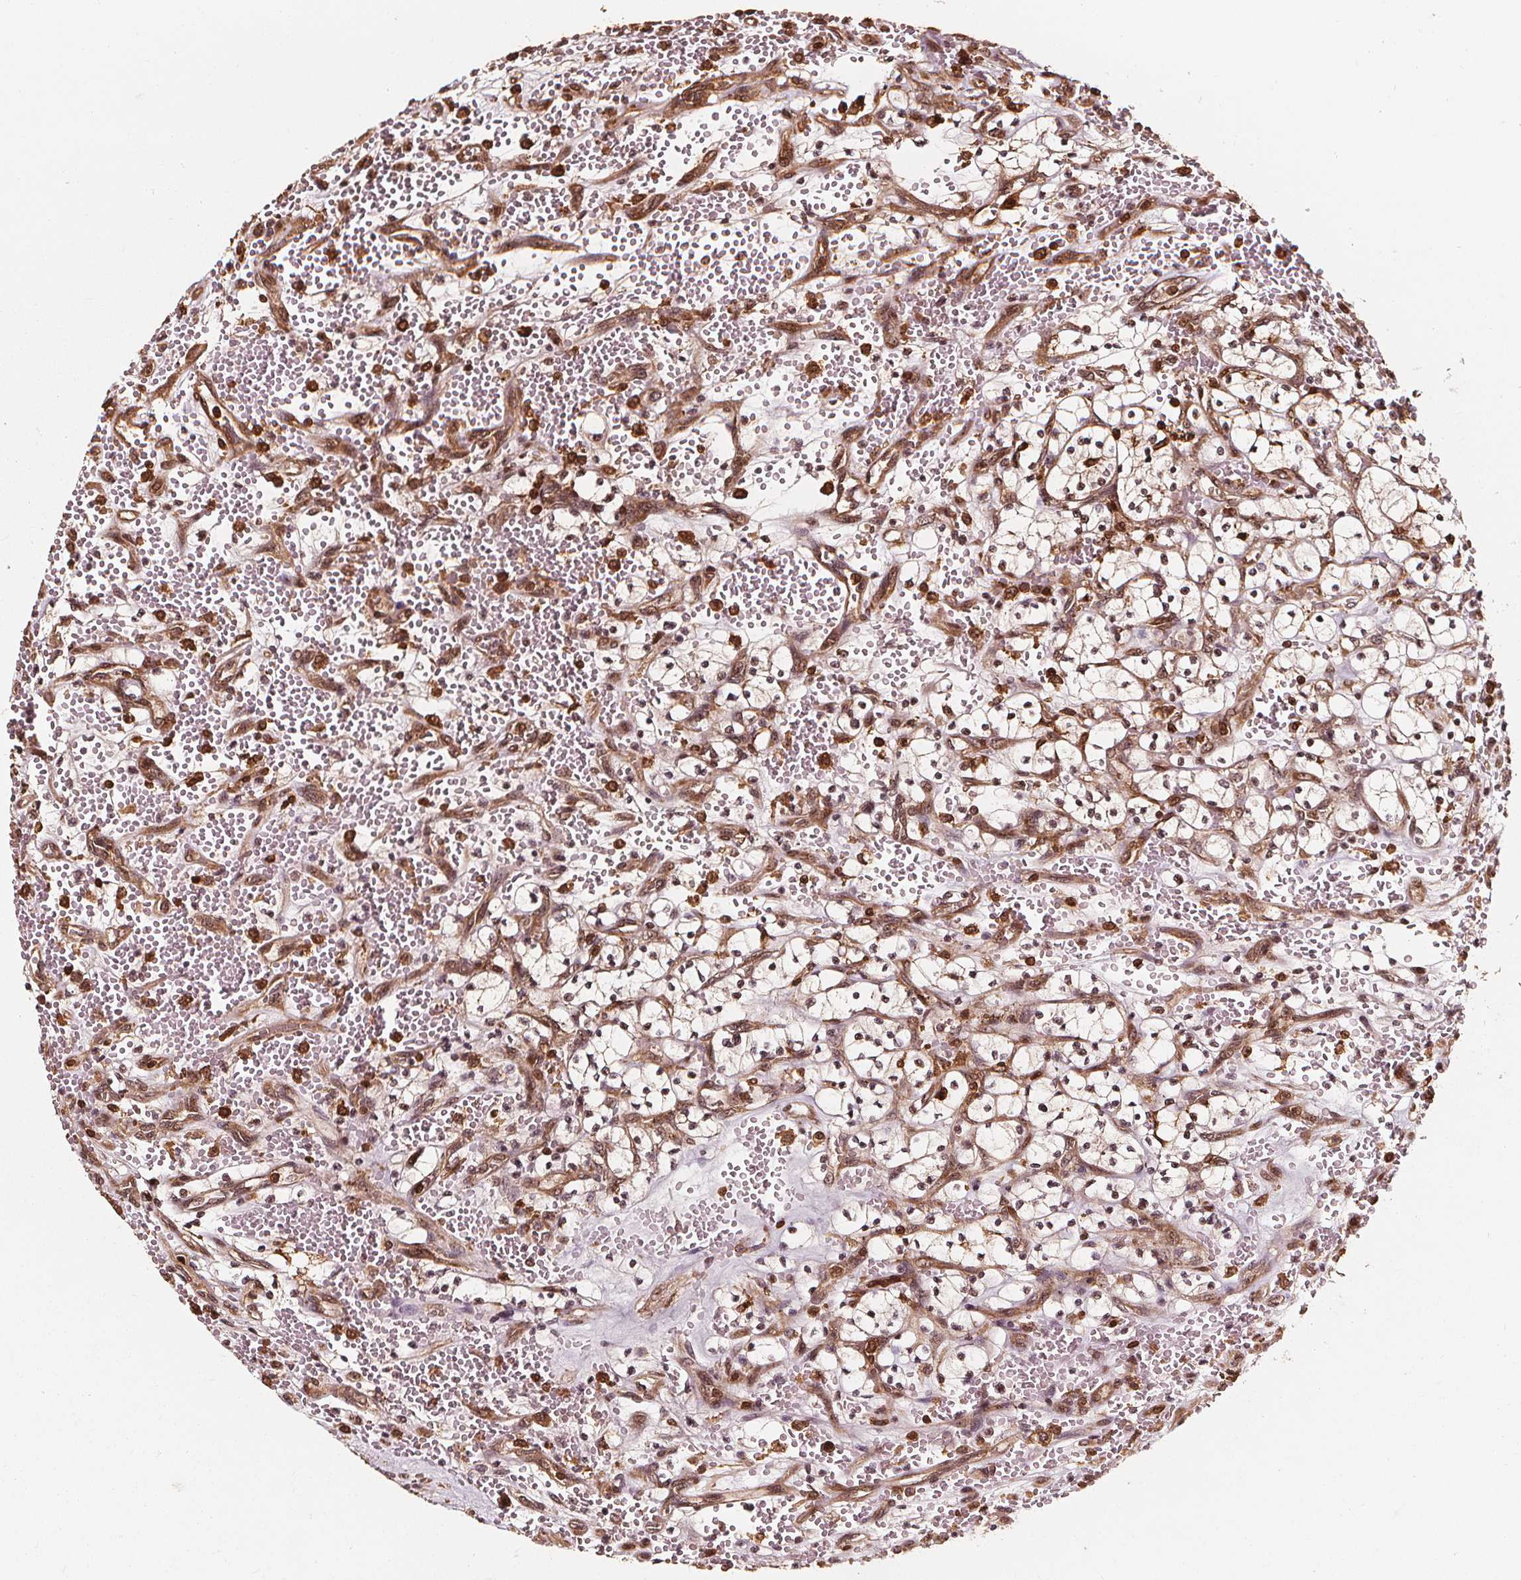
{"staining": {"intensity": "strong", "quantity": ">75%", "location": "cytoplasmic/membranous,nuclear"}, "tissue": "renal cancer", "cell_type": "Tumor cells", "image_type": "cancer", "snomed": [{"axis": "morphology", "description": "Adenocarcinoma, NOS"}, {"axis": "topography", "description": "Kidney"}], "caption": "Human renal adenocarcinoma stained with a protein marker shows strong staining in tumor cells.", "gene": "EXOSC9", "patient": {"sex": "female", "age": 64}}